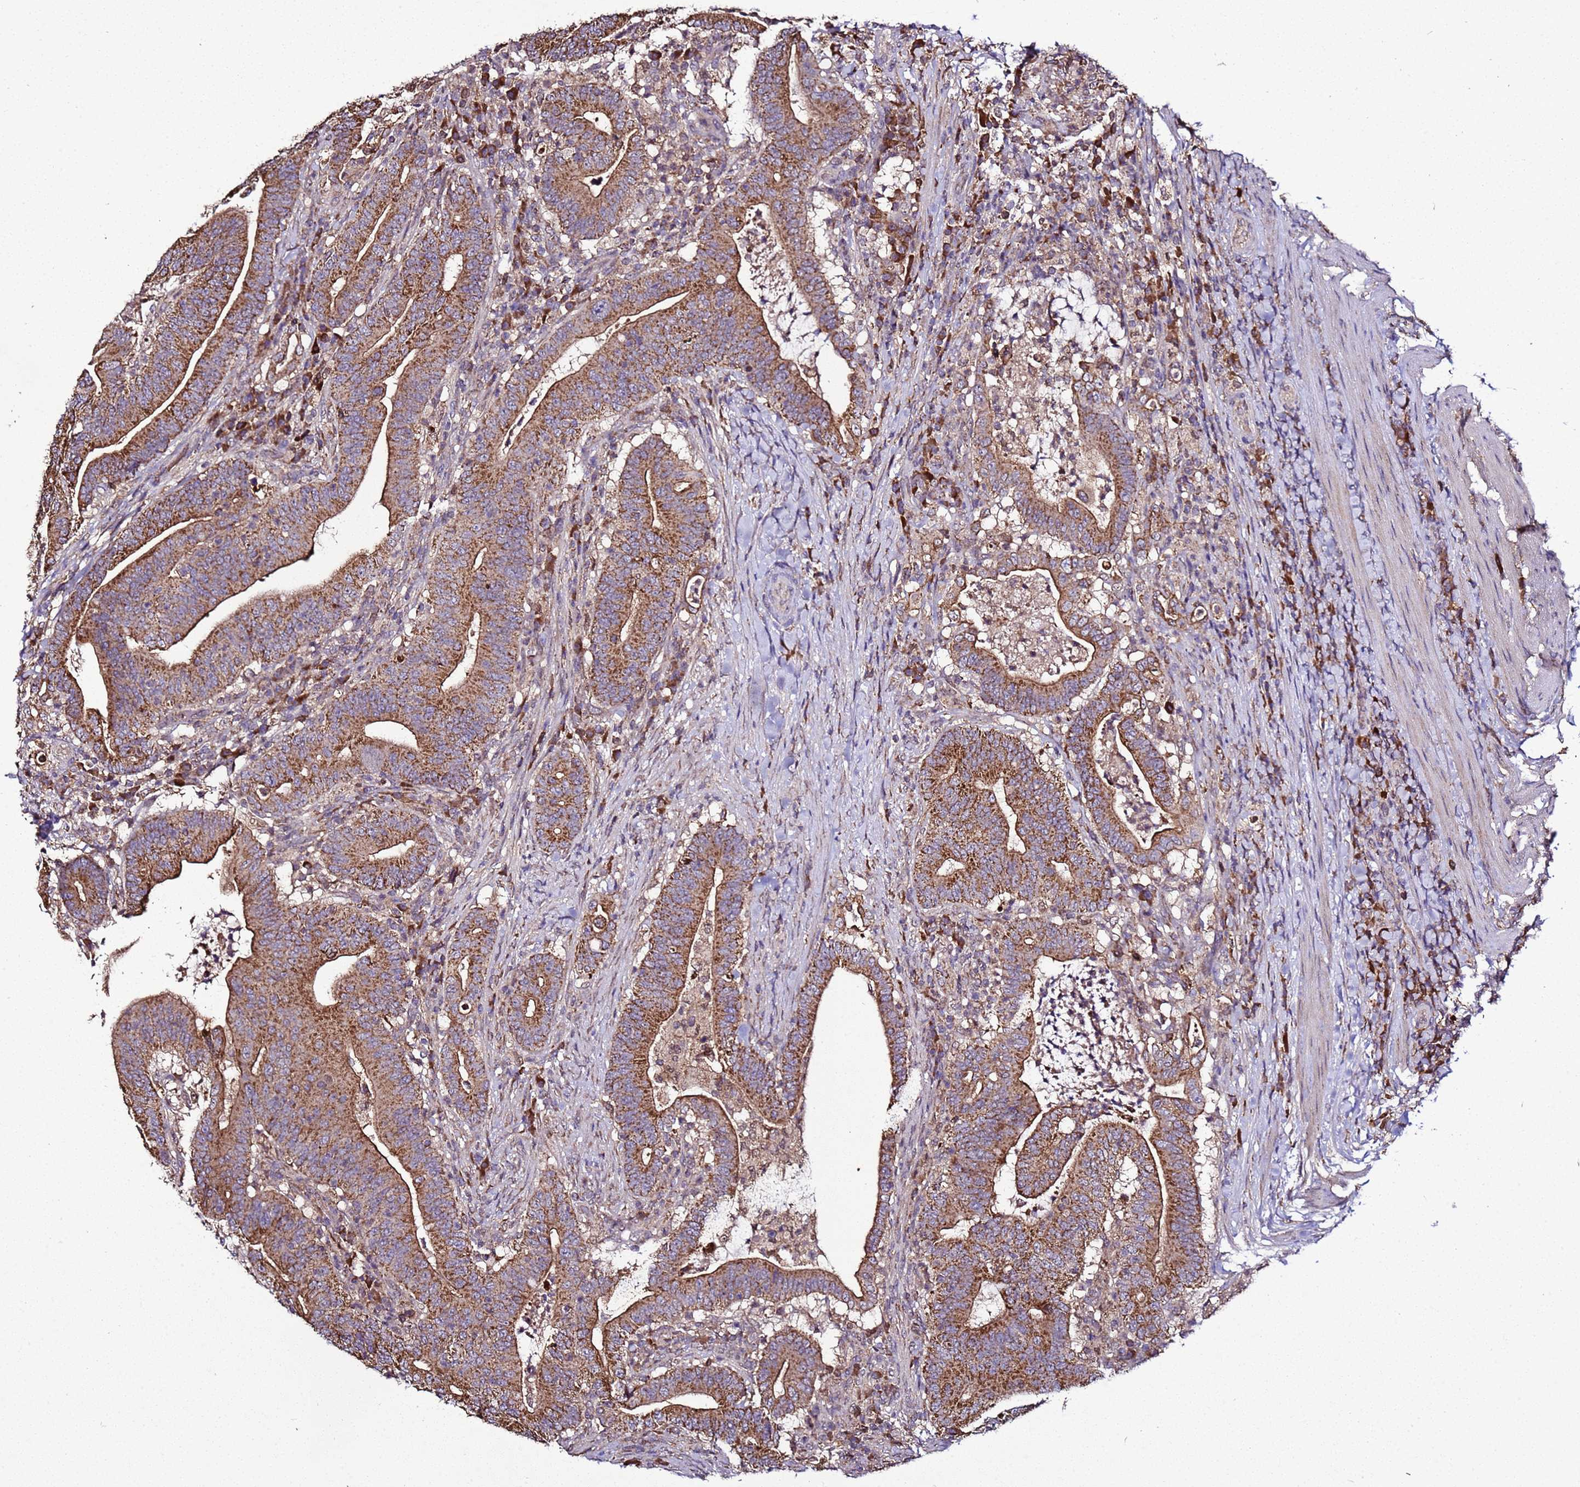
{"staining": {"intensity": "strong", "quantity": ">75%", "location": "cytoplasmic/membranous"}, "tissue": "colorectal cancer", "cell_type": "Tumor cells", "image_type": "cancer", "snomed": [{"axis": "morphology", "description": "Adenocarcinoma, NOS"}, {"axis": "topography", "description": "Colon"}], "caption": "There is high levels of strong cytoplasmic/membranous positivity in tumor cells of colorectal cancer, as demonstrated by immunohistochemical staining (brown color).", "gene": "HSPBAP1", "patient": {"sex": "female", "age": 66}}